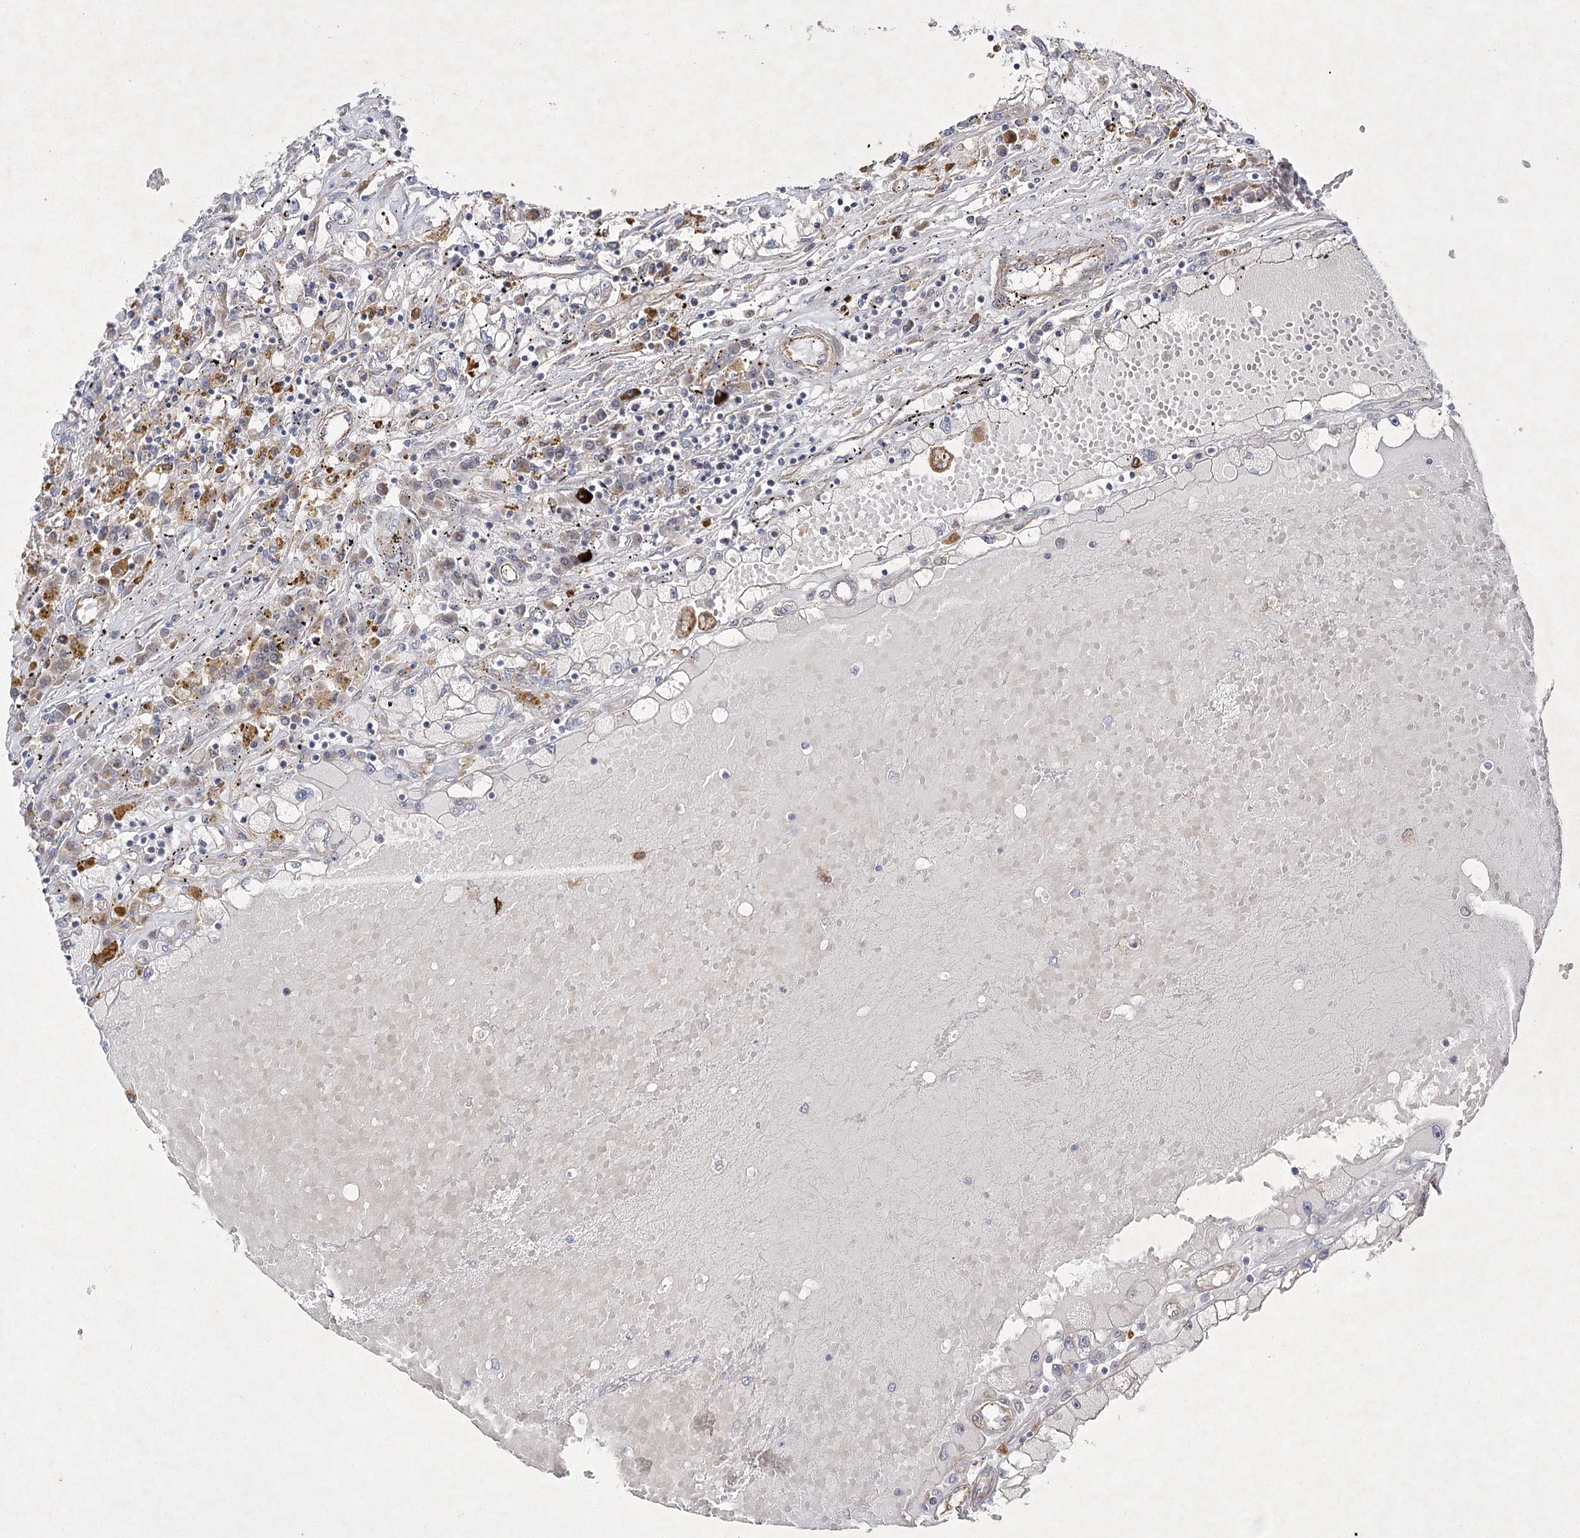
{"staining": {"intensity": "negative", "quantity": "none", "location": "none"}, "tissue": "renal cancer", "cell_type": "Tumor cells", "image_type": "cancer", "snomed": [{"axis": "morphology", "description": "Adenocarcinoma, NOS"}, {"axis": "topography", "description": "Kidney"}], "caption": "A high-resolution histopathology image shows immunohistochemistry (IHC) staining of renal adenocarcinoma, which exhibits no significant expression in tumor cells.", "gene": "KIAA0825", "patient": {"sex": "male", "age": 56}}